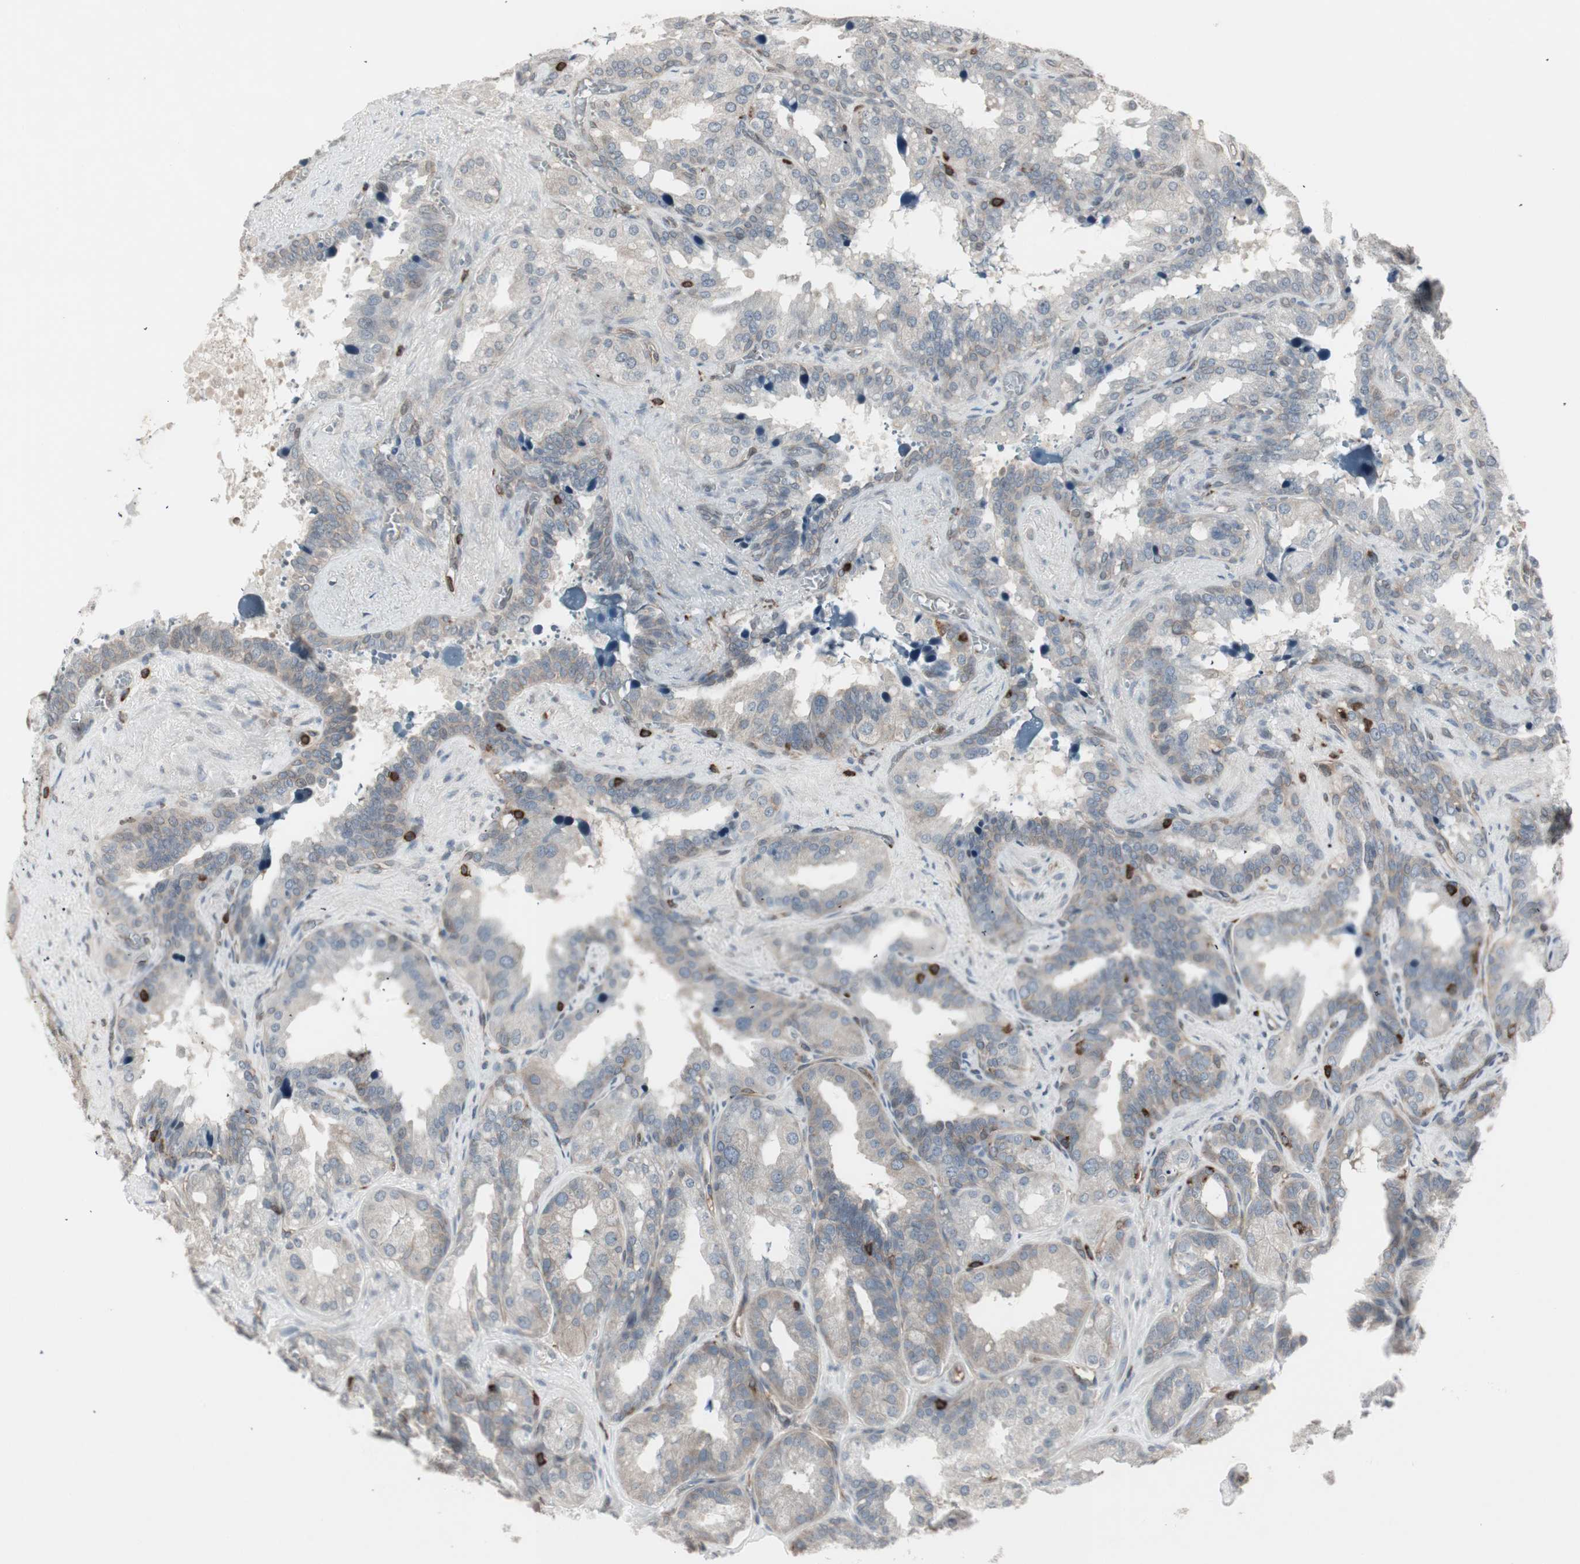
{"staining": {"intensity": "weak", "quantity": "25%-75%", "location": "cytoplasmic/membranous"}, "tissue": "seminal vesicle", "cell_type": "Glandular cells", "image_type": "normal", "snomed": [{"axis": "morphology", "description": "Normal tissue, NOS"}, {"axis": "topography", "description": "Prostate"}, {"axis": "topography", "description": "Seminal veicle"}], "caption": "Immunohistochemistry (IHC) staining of unremarkable seminal vesicle, which displays low levels of weak cytoplasmic/membranous expression in approximately 25%-75% of glandular cells indicating weak cytoplasmic/membranous protein staining. The staining was performed using DAB (brown) for protein detection and nuclei were counterstained in hematoxylin (blue).", "gene": "ARHGEF1", "patient": {"sex": "male", "age": 51}}